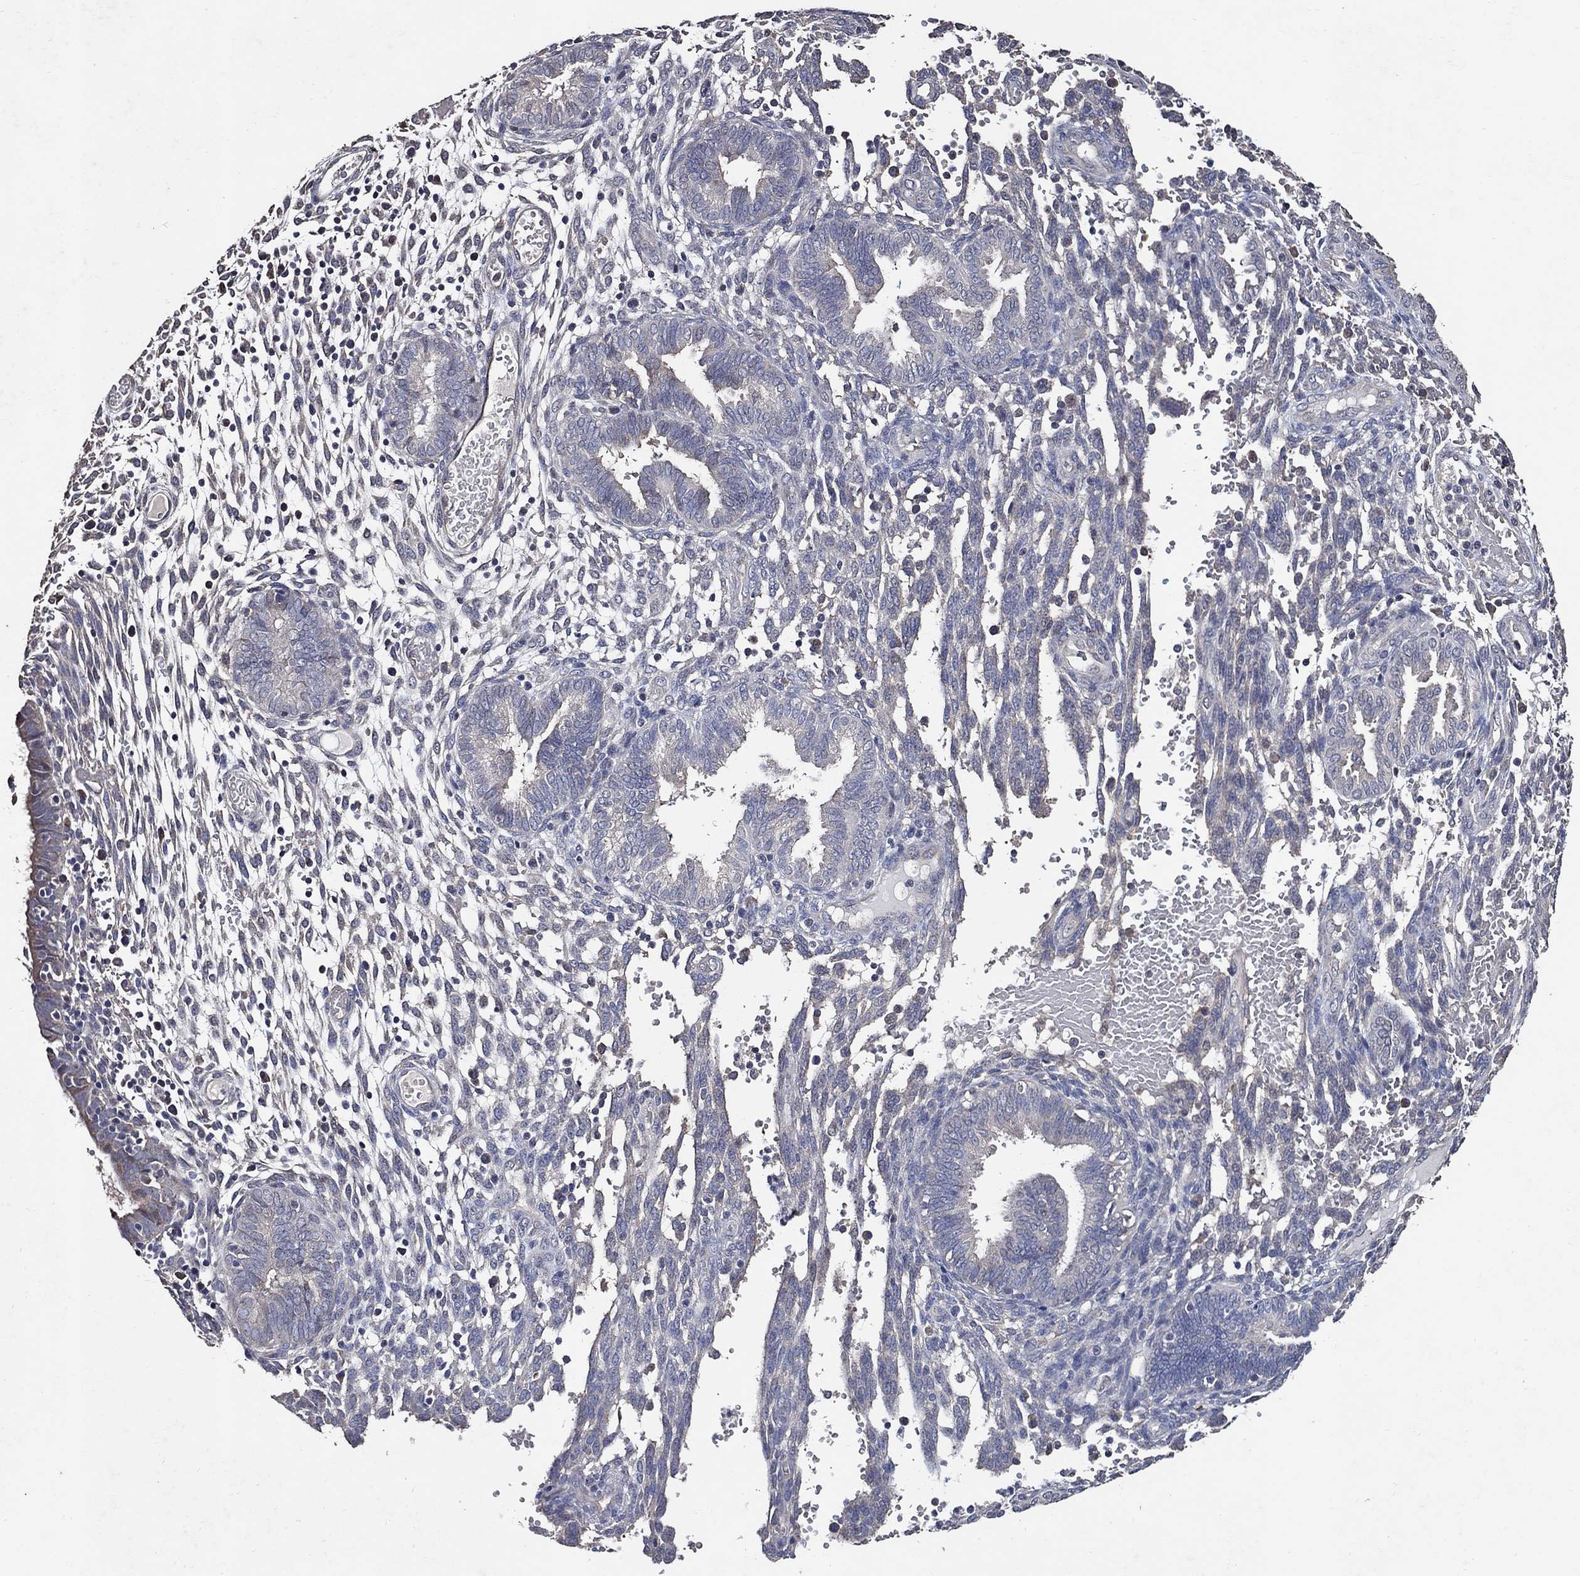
{"staining": {"intensity": "negative", "quantity": "none", "location": "none"}, "tissue": "endometrium", "cell_type": "Cells in endometrial stroma", "image_type": "normal", "snomed": [{"axis": "morphology", "description": "Normal tissue, NOS"}, {"axis": "topography", "description": "Endometrium"}], "caption": "Cells in endometrial stroma show no significant positivity in unremarkable endometrium.", "gene": "HAP1", "patient": {"sex": "female", "age": 42}}